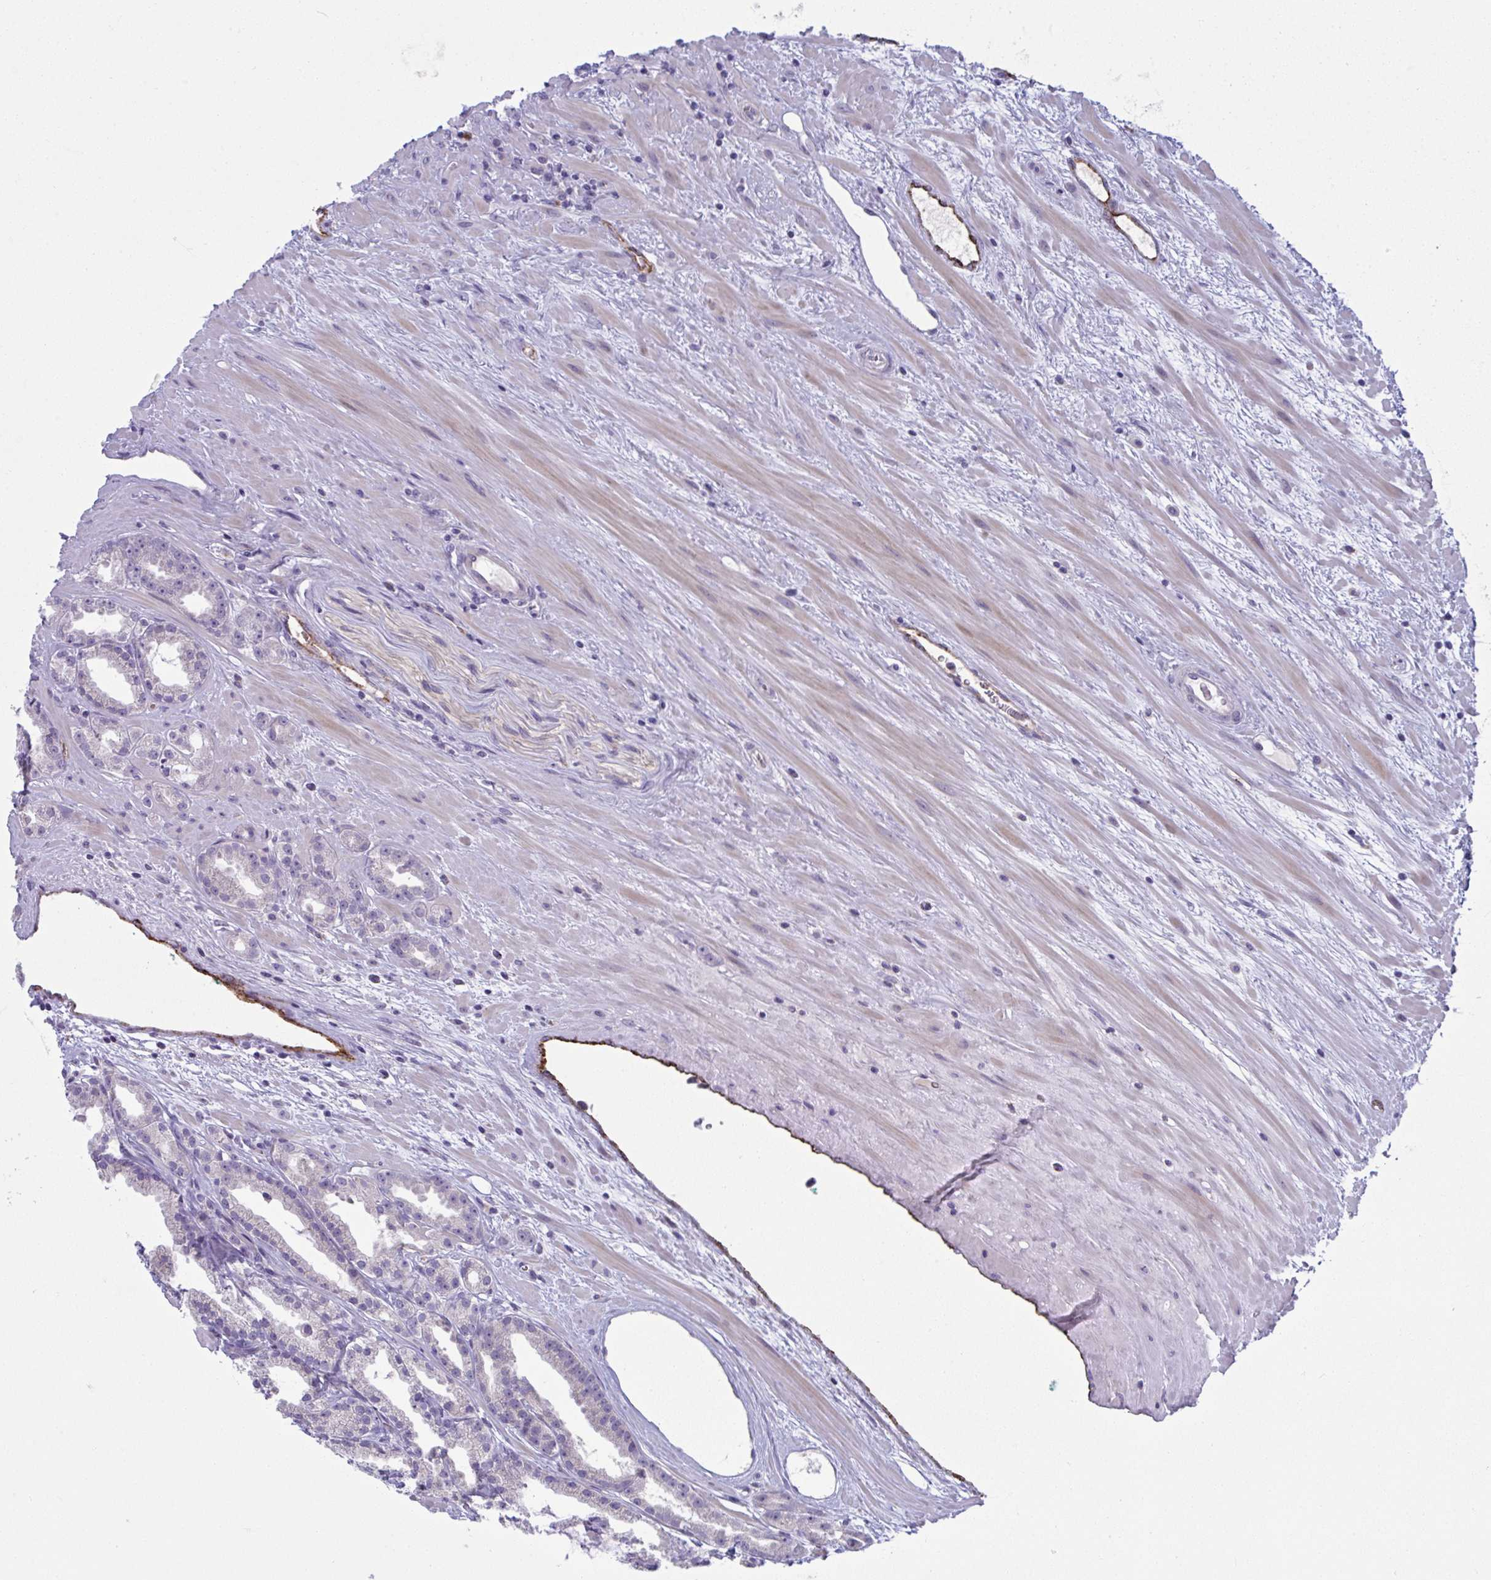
{"staining": {"intensity": "negative", "quantity": "none", "location": "none"}, "tissue": "prostate cancer", "cell_type": "Tumor cells", "image_type": "cancer", "snomed": [{"axis": "morphology", "description": "Adenocarcinoma, Low grade"}, {"axis": "topography", "description": "Prostate"}], "caption": "Immunohistochemistry (IHC) micrograph of adenocarcinoma (low-grade) (prostate) stained for a protein (brown), which shows no expression in tumor cells.", "gene": "TOR1AIP2", "patient": {"sex": "male", "age": 61}}